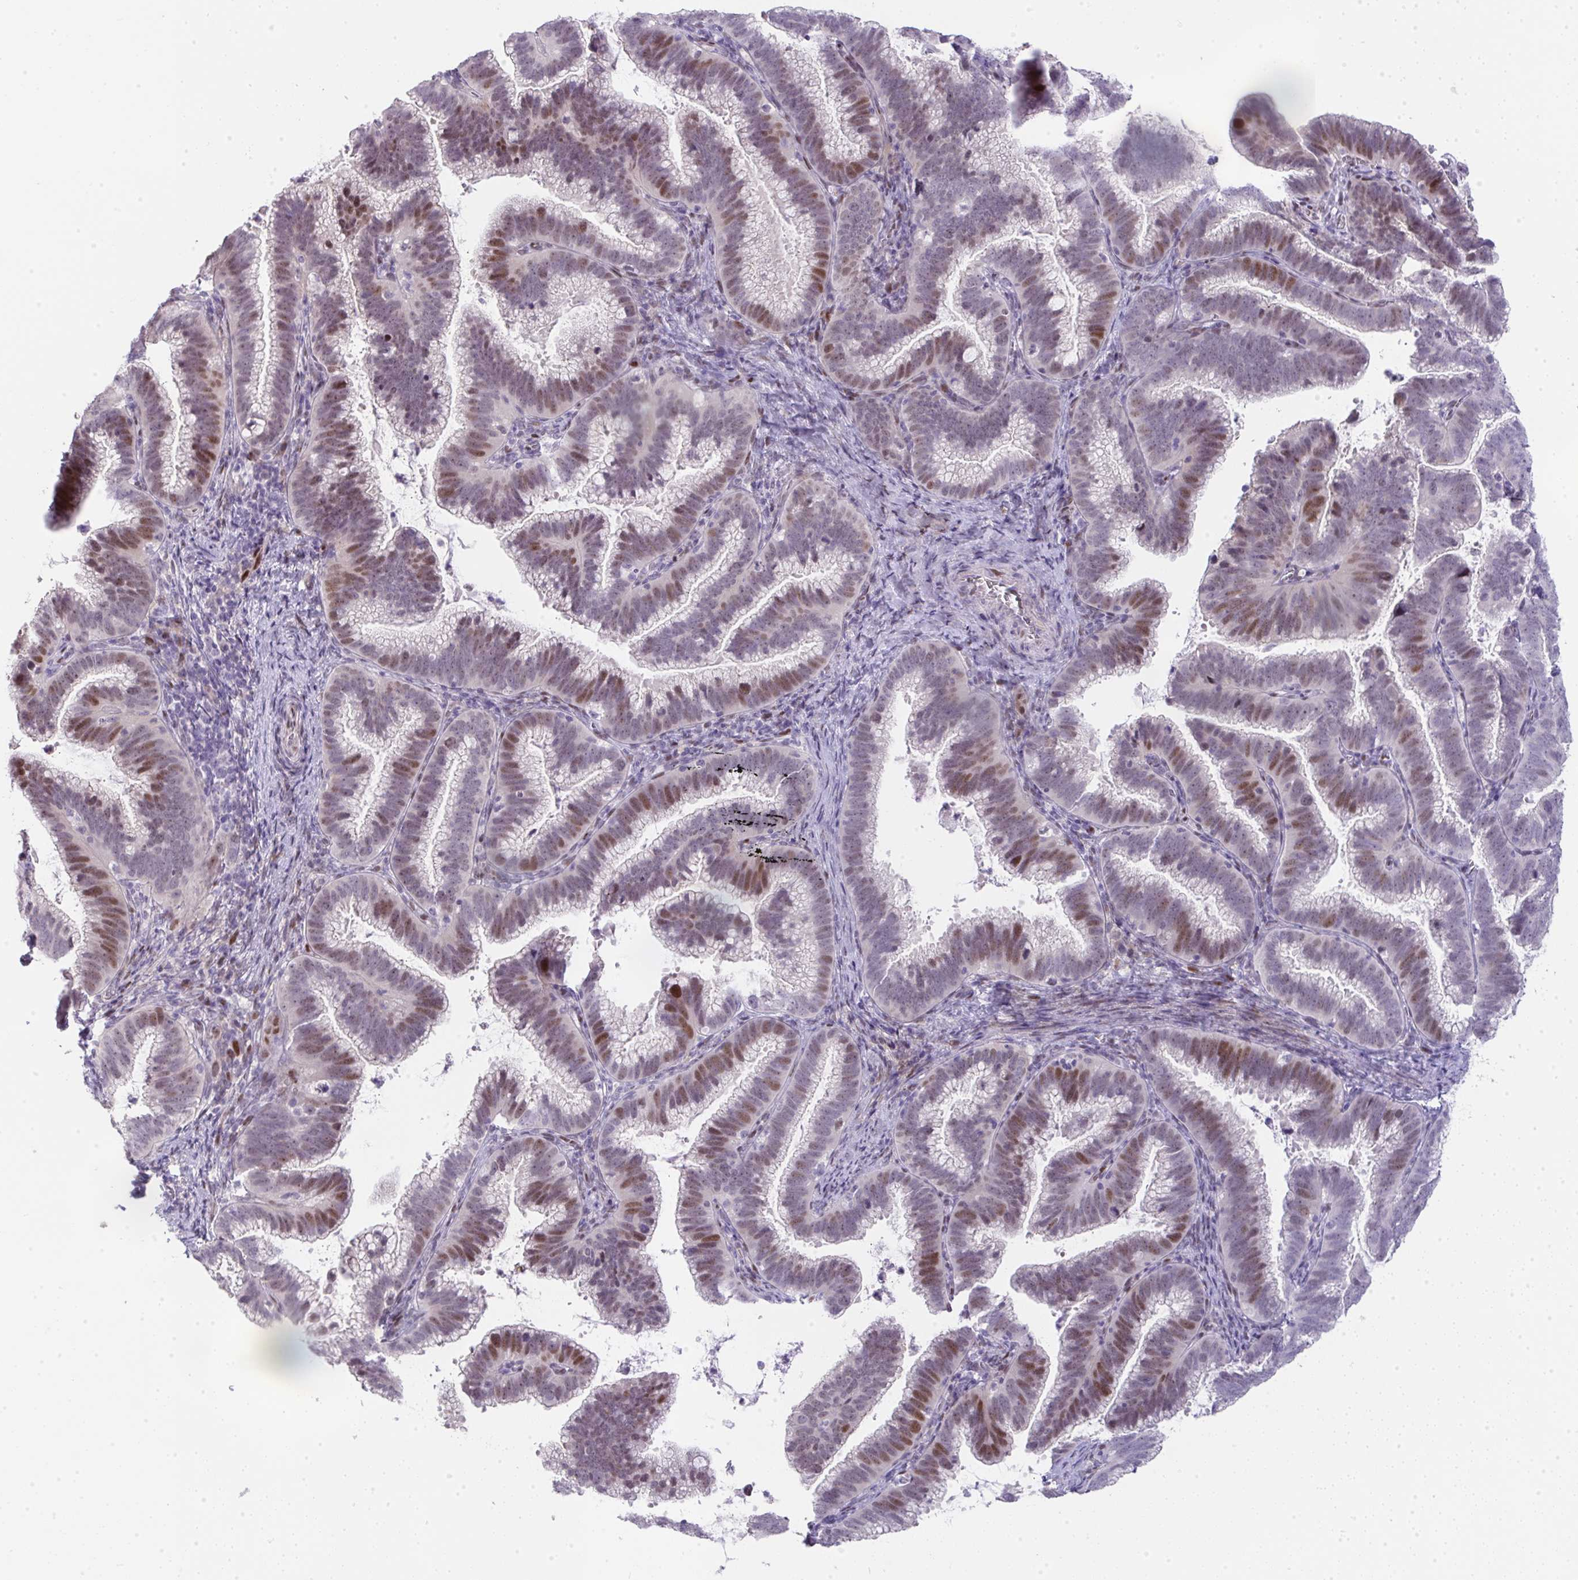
{"staining": {"intensity": "moderate", "quantity": "25%-75%", "location": "nuclear"}, "tissue": "cervical cancer", "cell_type": "Tumor cells", "image_type": "cancer", "snomed": [{"axis": "morphology", "description": "Adenocarcinoma, NOS"}, {"axis": "topography", "description": "Cervix"}], "caption": "Human cervical cancer stained for a protein (brown) shows moderate nuclear positive staining in about 25%-75% of tumor cells.", "gene": "GALNT16", "patient": {"sex": "female", "age": 61}}